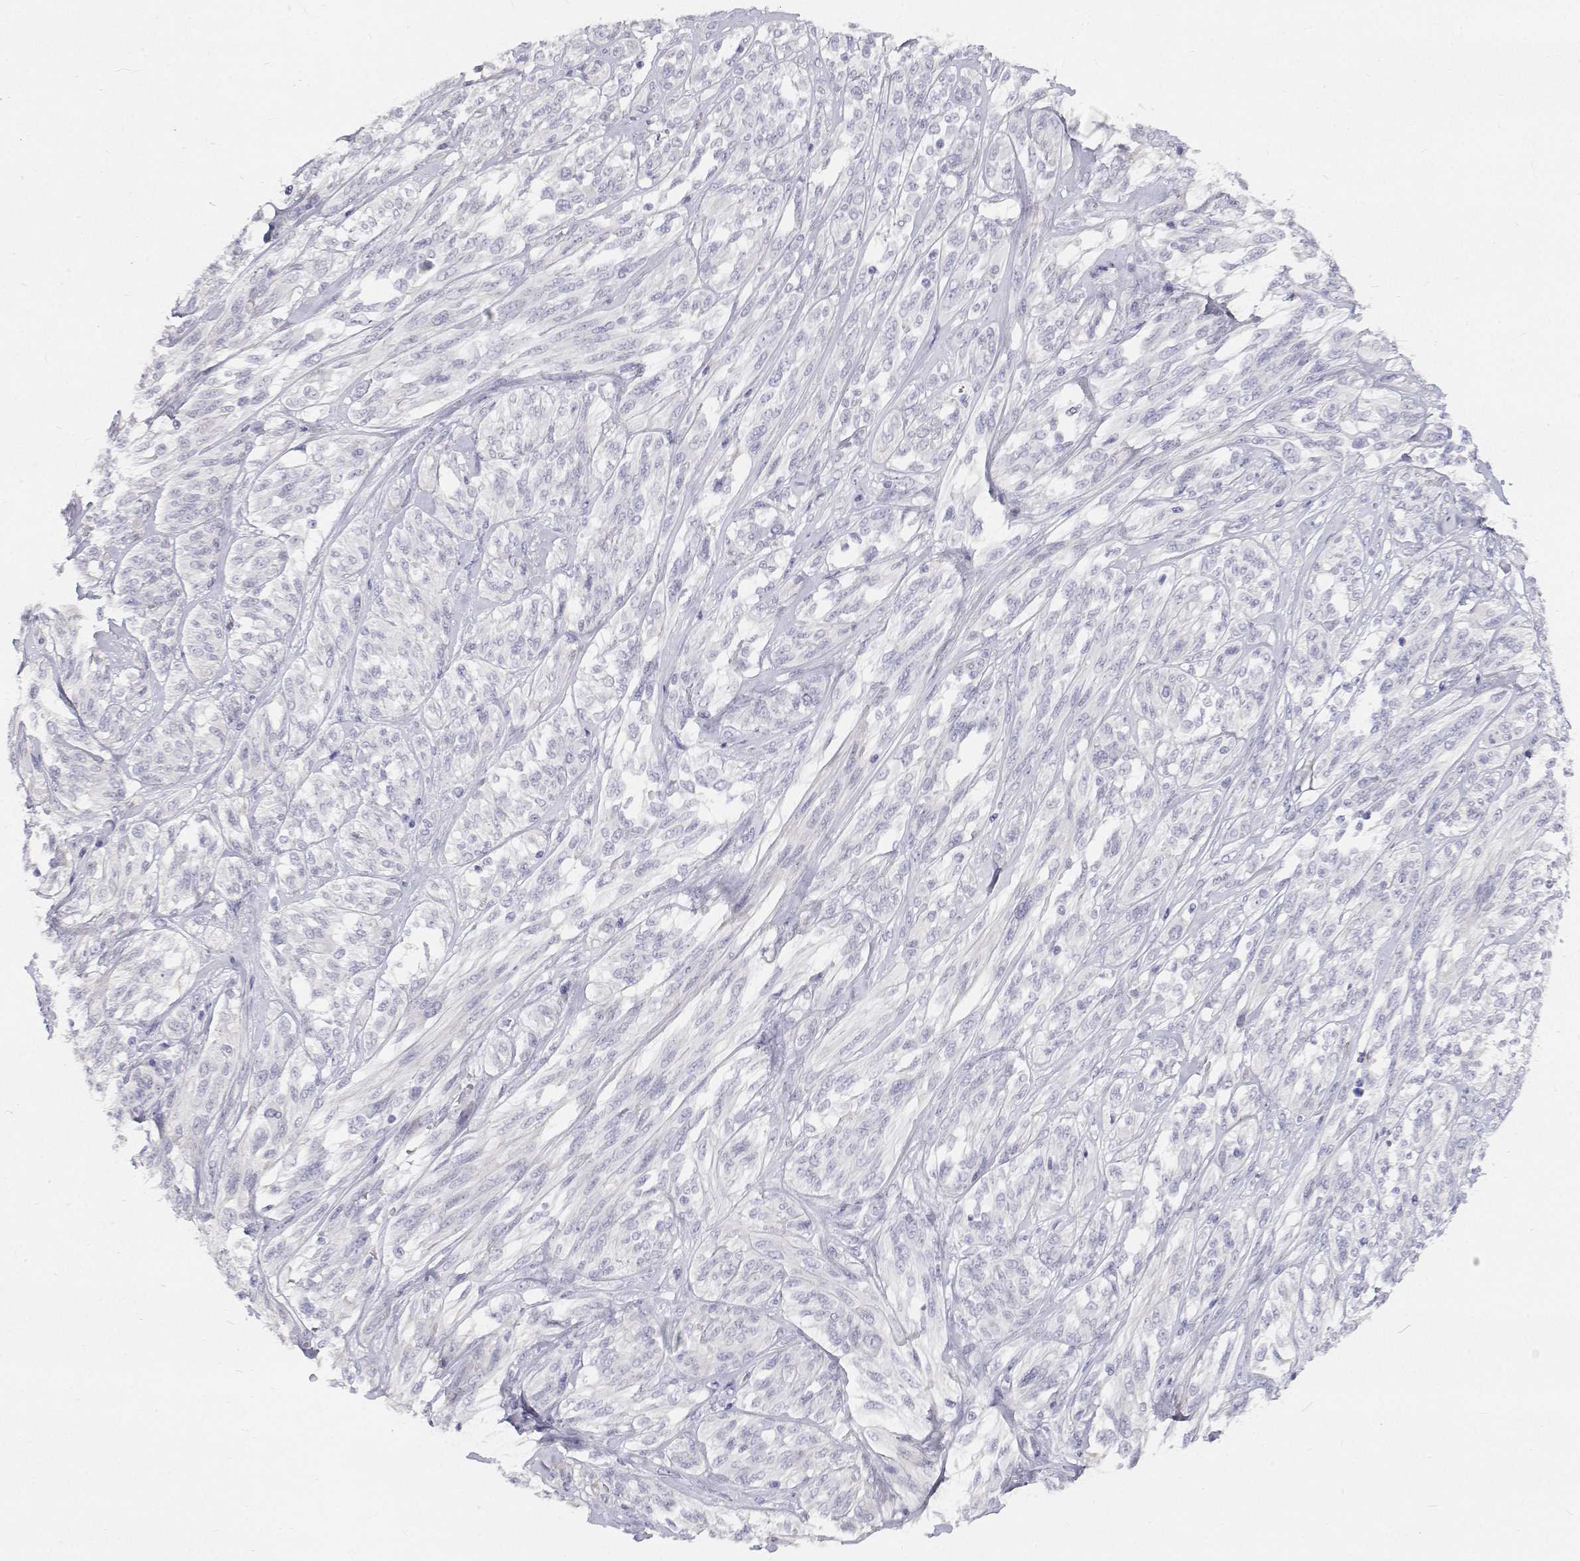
{"staining": {"intensity": "negative", "quantity": "none", "location": "none"}, "tissue": "melanoma", "cell_type": "Tumor cells", "image_type": "cancer", "snomed": [{"axis": "morphology", "description": "Malignant melanoma, NOS"}, {"axis": "topography", "description": "Skin"}], "caption": "Immunohistochemistry (IHC) of human malignant melanoma demonstrates no staining in tumor cells.", "gene": "NCR2", "patient": {"sex": "female", "age": 91}}